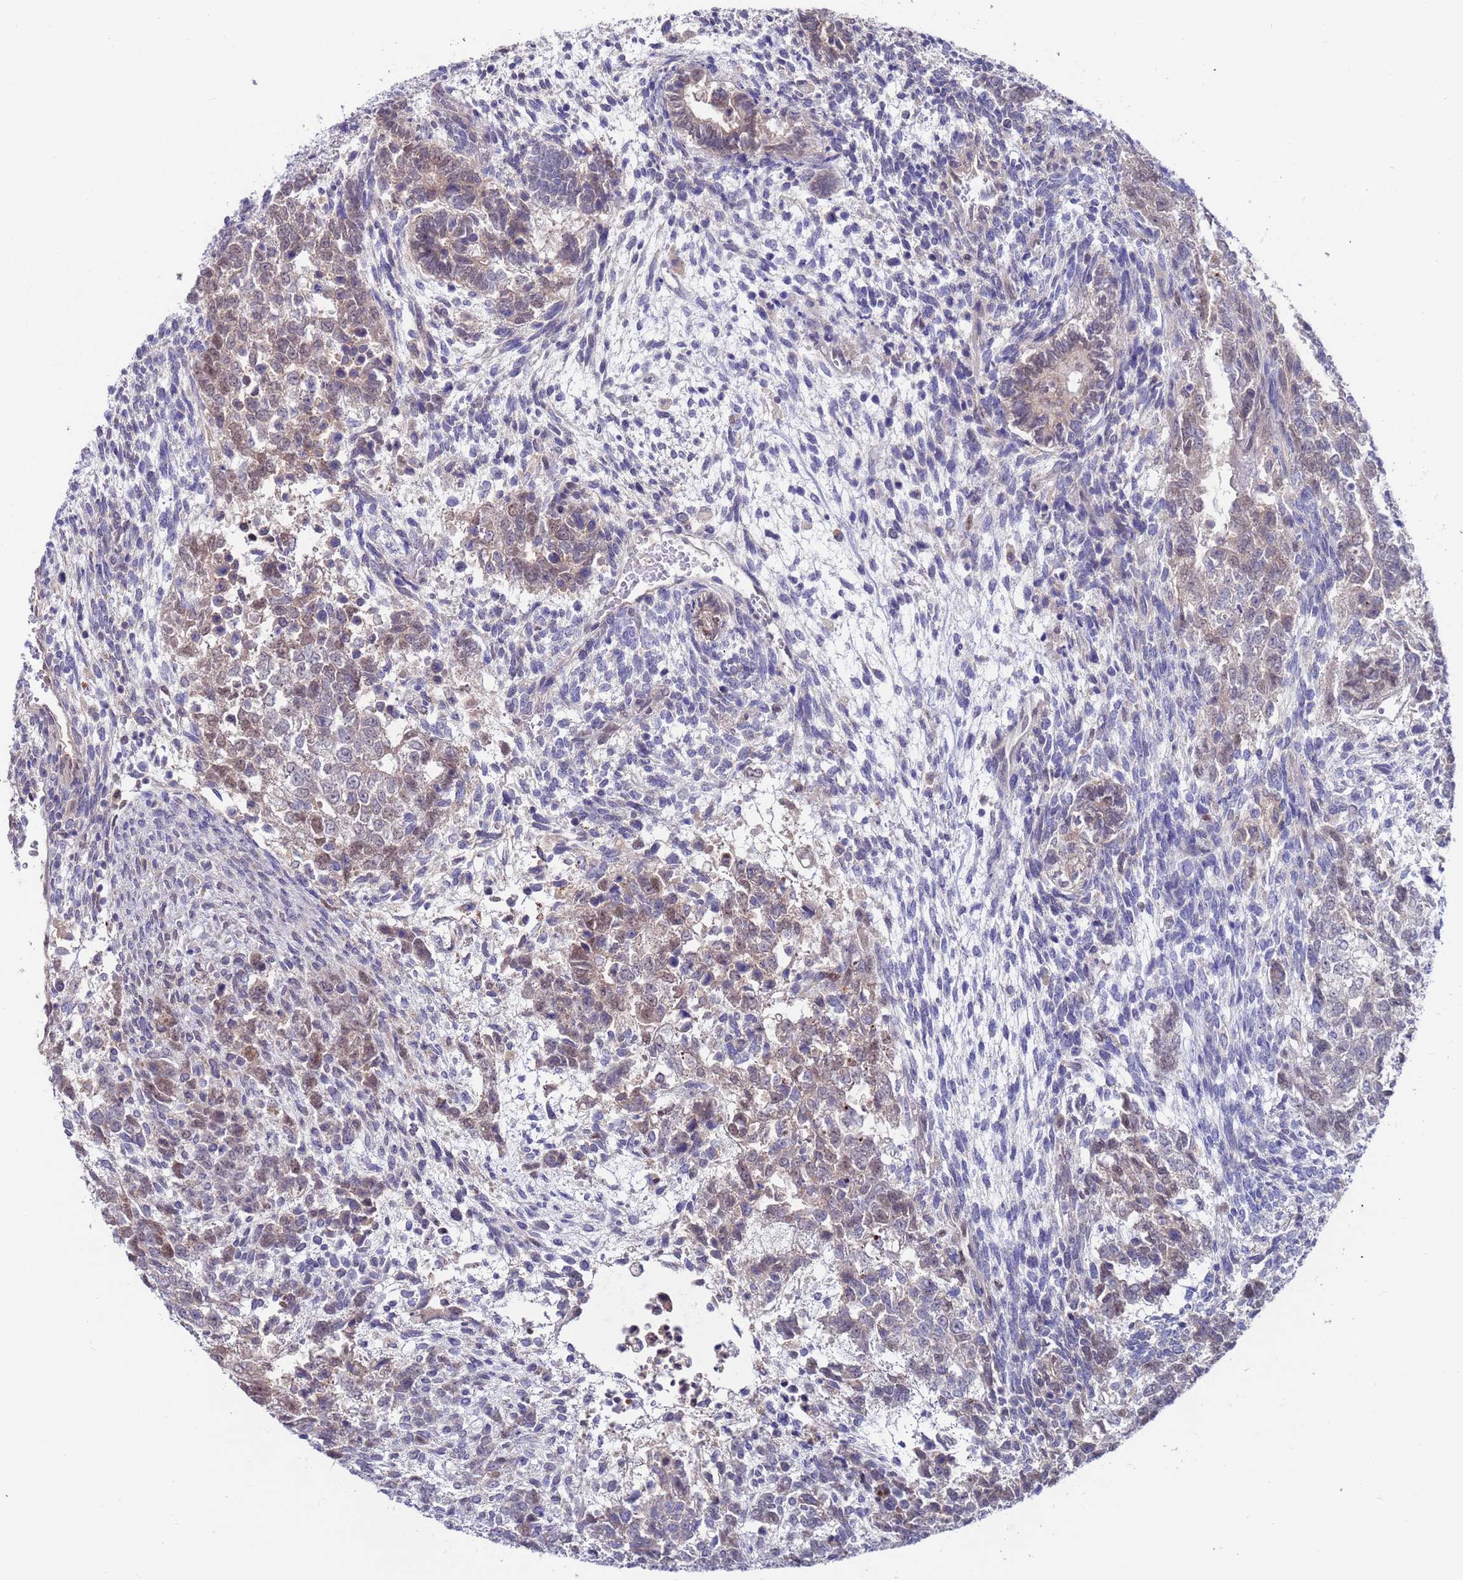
{"staining": {"intensity": "moderate", "quantity": "25%-75%", "location": "nuclear"}, "tissue": "testis cancer", "cell_type": "Tumor cells", "image_type": "cancer", "snomed": [{"axis": "morphology", "description": "Carcinoma, Embryonal, NOS"}, {"axis": "topography", "description": "Testis"}], "caption": "The immunohistochemical stain labels moderate nuclear staining in tumor cells of testis cancer (embryonal carcinoma) tissue. (DAB (3,3'-diaminobenzidine) IHC, brown staining for protein, blue staining for nuclei).", "gene": "FBXO27", "patient": {"sex": "male", "age": 23}}